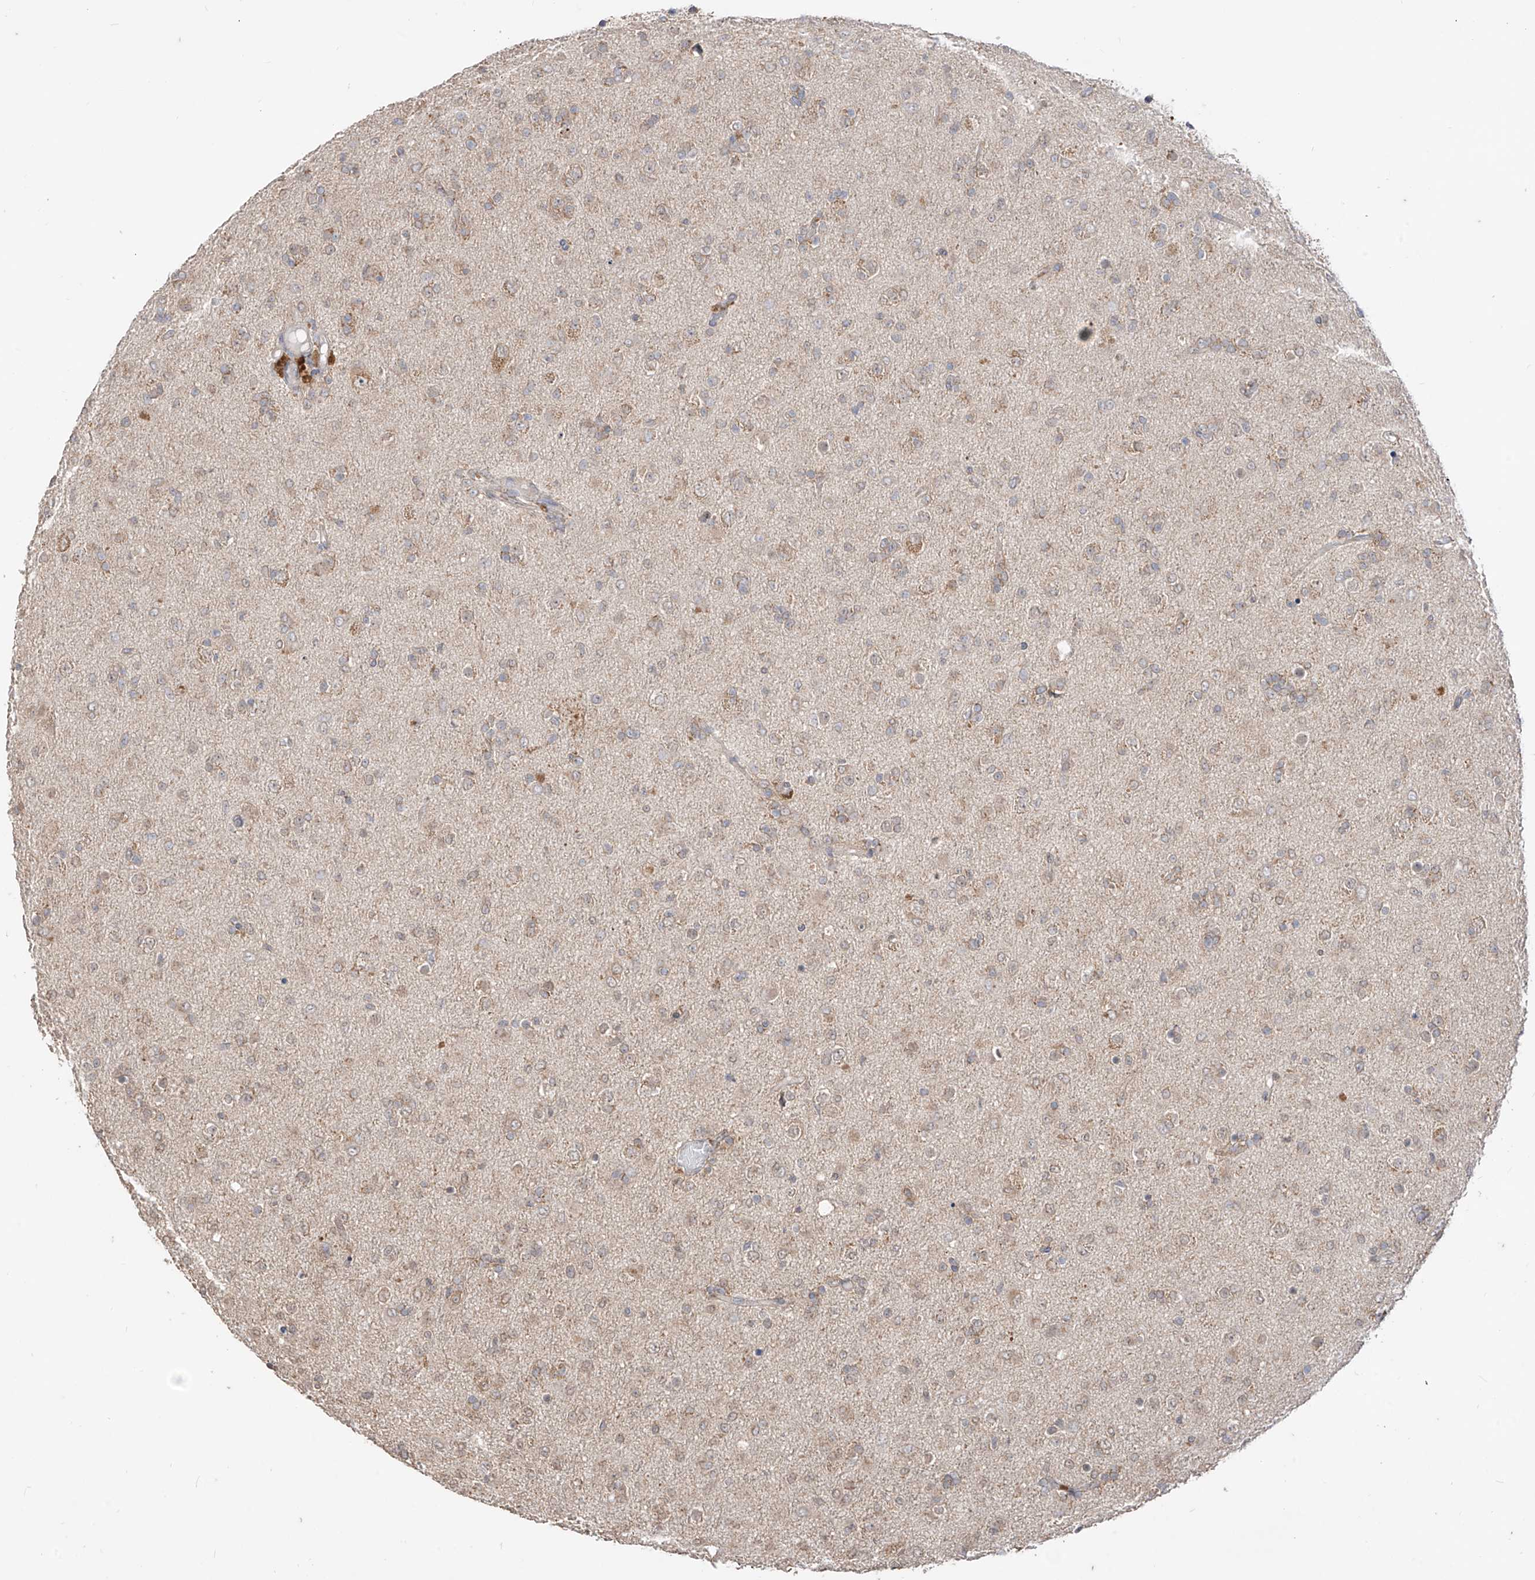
{"staining": {"intensity": "weak", "quantity": "25%-75%", "location": "cytoplasmic/membranous"}, "tissue": "glioma", "cell_type": "Tumor cells", "image_type": "cancer", "snomed": [{"axis": "morphology", "description": "Glioma, malignant, Low grade"}, {"axis": "topography", "description": "Brain"}], "caption": "Glioma was stained to show a protein in brown. There is low levels of weak cytoplasmic/membranous staining in about 25%-75% of tumor cells.", "gene": "MTUS2", "patient": {"sex": "male", "age": 65}}